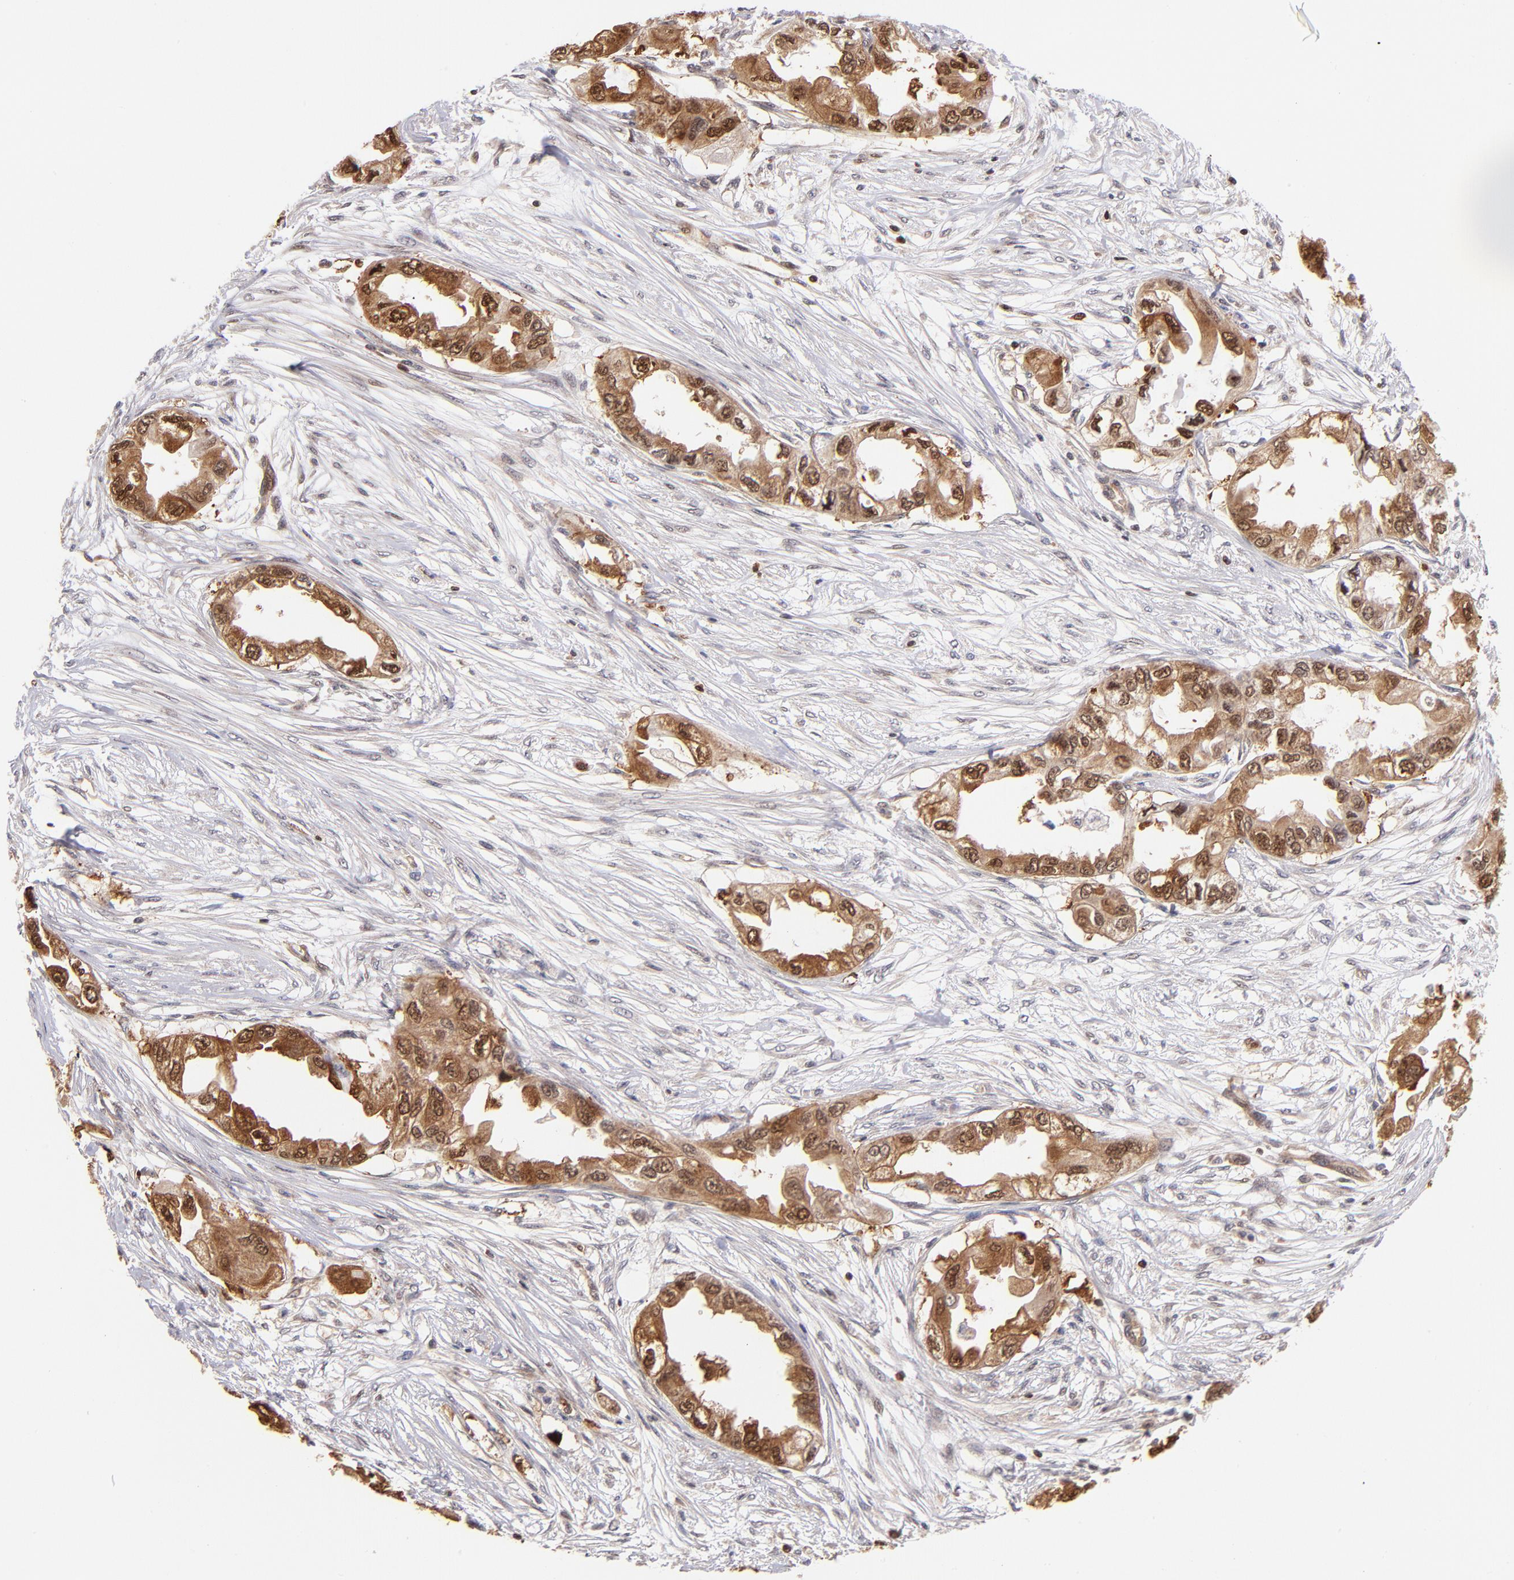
{"staining": {"intensity": "moderate", "quantity": ">75%", "location": "cytoplasmic/membranous,nuclear"}, "tissue": "endometrial cancer", "cell_type": "Tumor cells", "image_type": "cancer", "snomed": [{"axis": "morphology", "description": "Adenocarcinoma, NOS"}, {"axis": "topography", "description": "Endometrium"}], "caption": "Protein staining displays moderate cytoplasmic/membranous and nuclear expression in about >75% of tumor cells in endometrial adenocarcinoma. (DAB (3,3'-diaminobenzidine) IHC with brightfield microscopy, high magnification).", "gene": "YWHAB", "patient": {"sex": "female", "age": 67}}